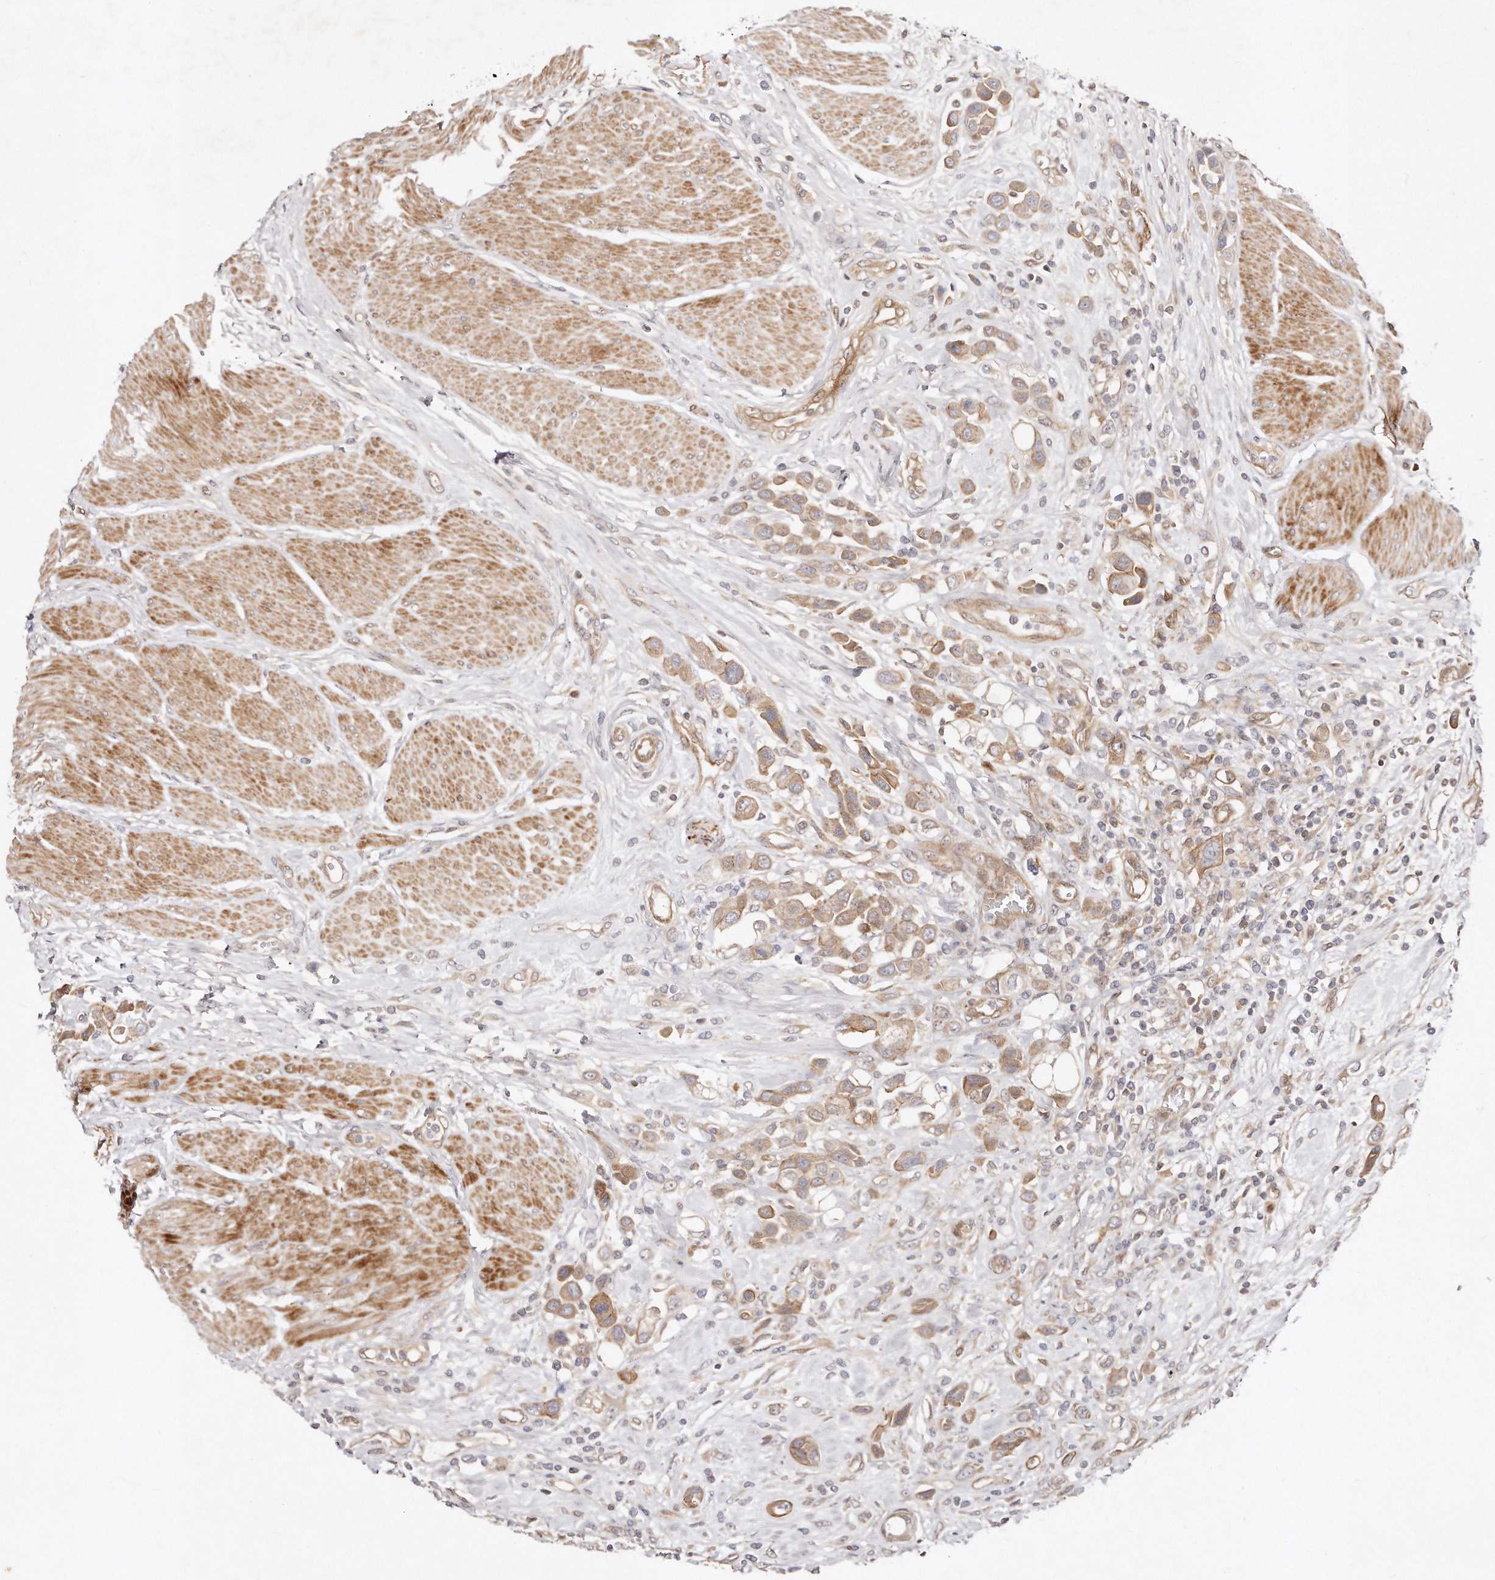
{"staining": {"intensity": "moderate", "quantity": "25%-75%", "location": "cytoplasmic/membranous"}, "tissue": "urothelial cancer", "cell_type": "Tumor cells", "image_type": "cancer", "snomed": [{"axis": "morphology", "description": "Urothelial carcinoma, High grade"}, {"axis": "topography", "description": "Urinary bladder"}], "caption": "This photomicrograph demonstrates immunohistochemistry staining of high-grade urothelial carcinoma, with medium moderate cytoplasmic/membranous positivity in about 25%-75% of tumor cells.", "gene": "GBP4", "patient": {"sex": "male", "age": 50}}